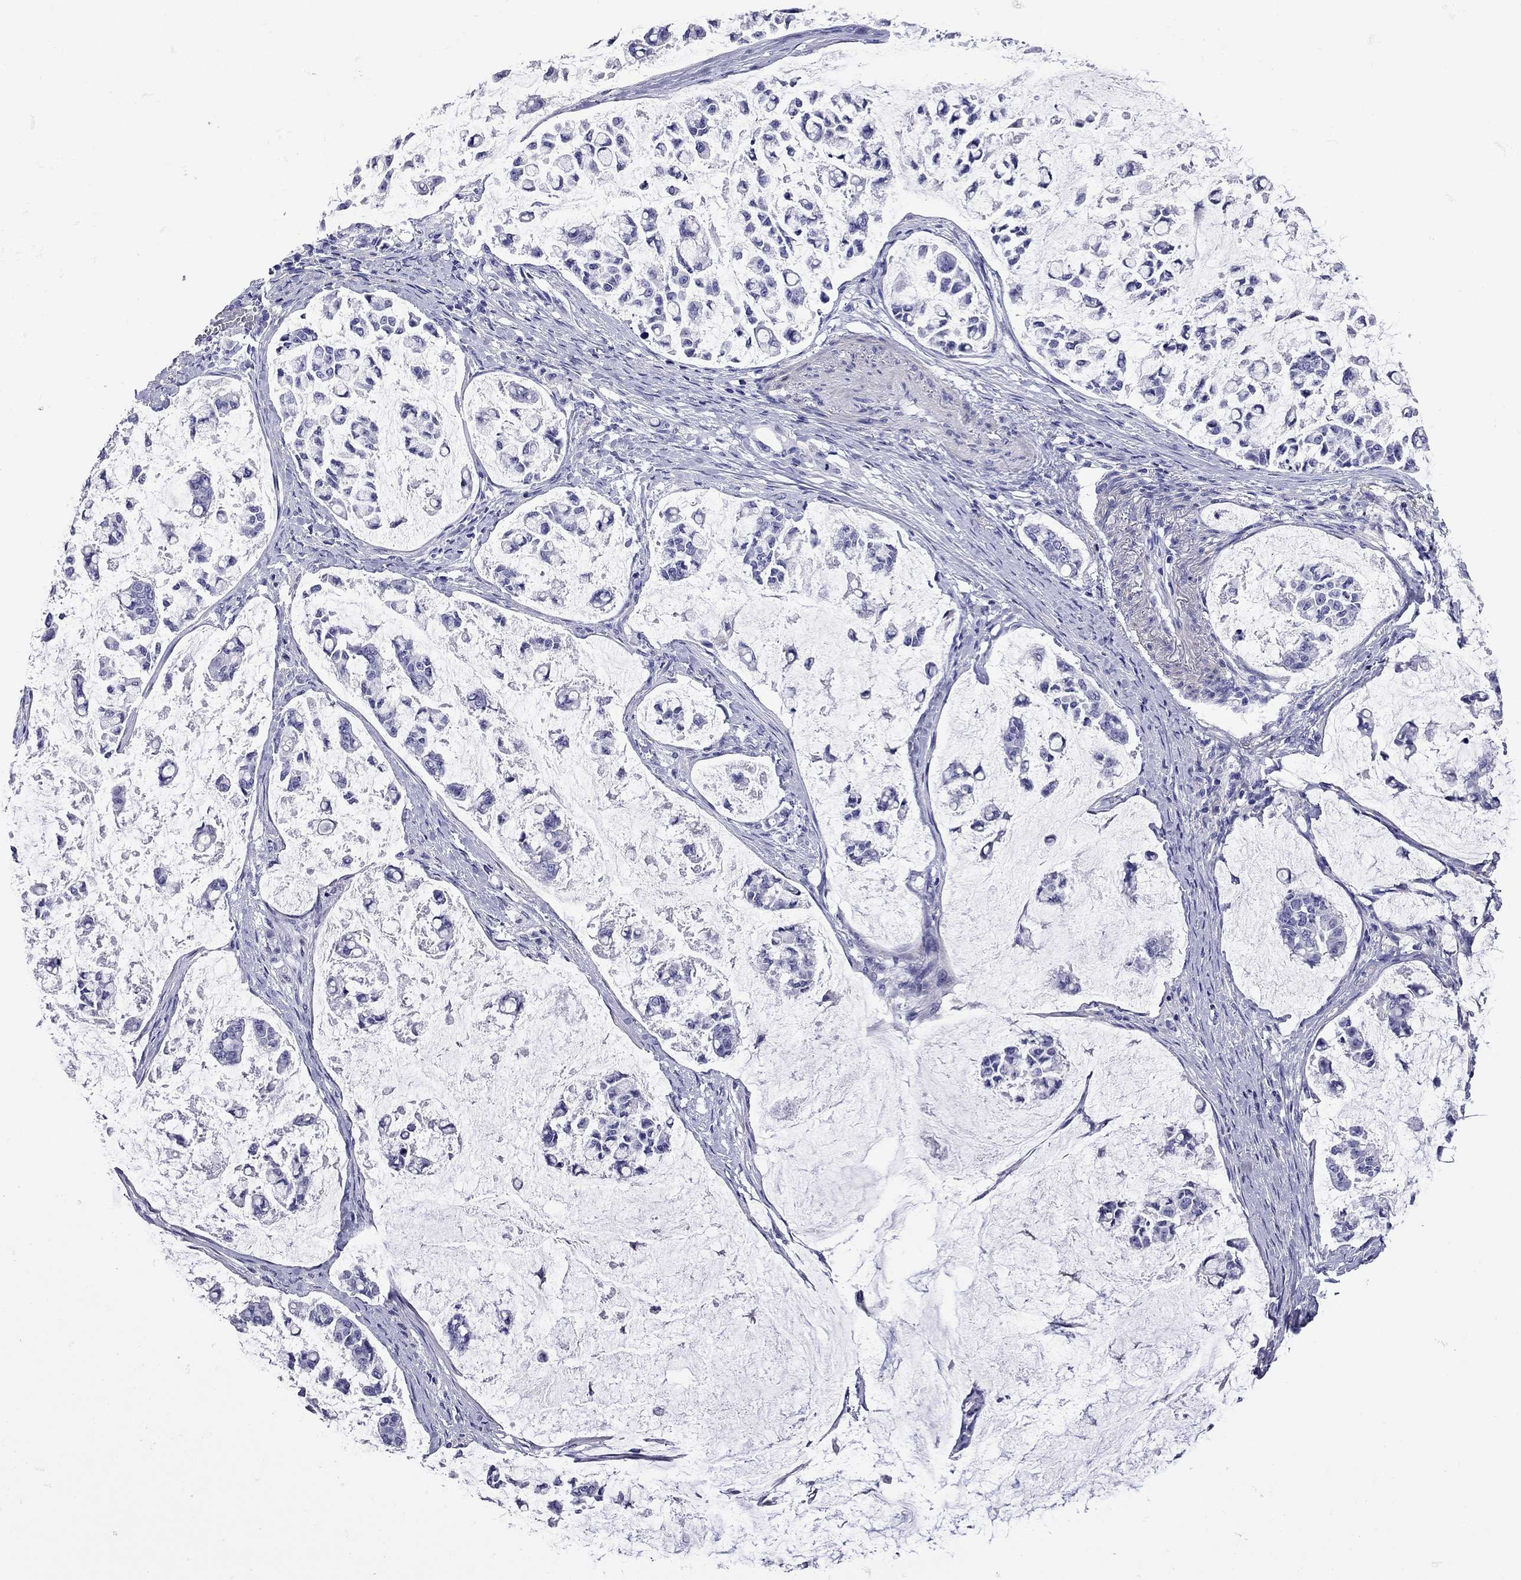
{"staining": {"intensity": "negative", "quantity": "none", "location": "none"}, "tissue": "stomach cancer", "cell_type": "Tumor cells", "image_type": "cancer", "snomed": [{"axis": "morphology", "description": "Adenocarcinoma, NOS"}, {"axis": "topography", "description": "Stomach"}], "caption": "An immunohistochemistry photomicrograph of adenocarcinoma (stomach) is shown. There is no staining in tumor cells of adenocarcinoma (stomach).", "gene": "KIAA2012", "patient": {"sex": "male", "age": 82}}